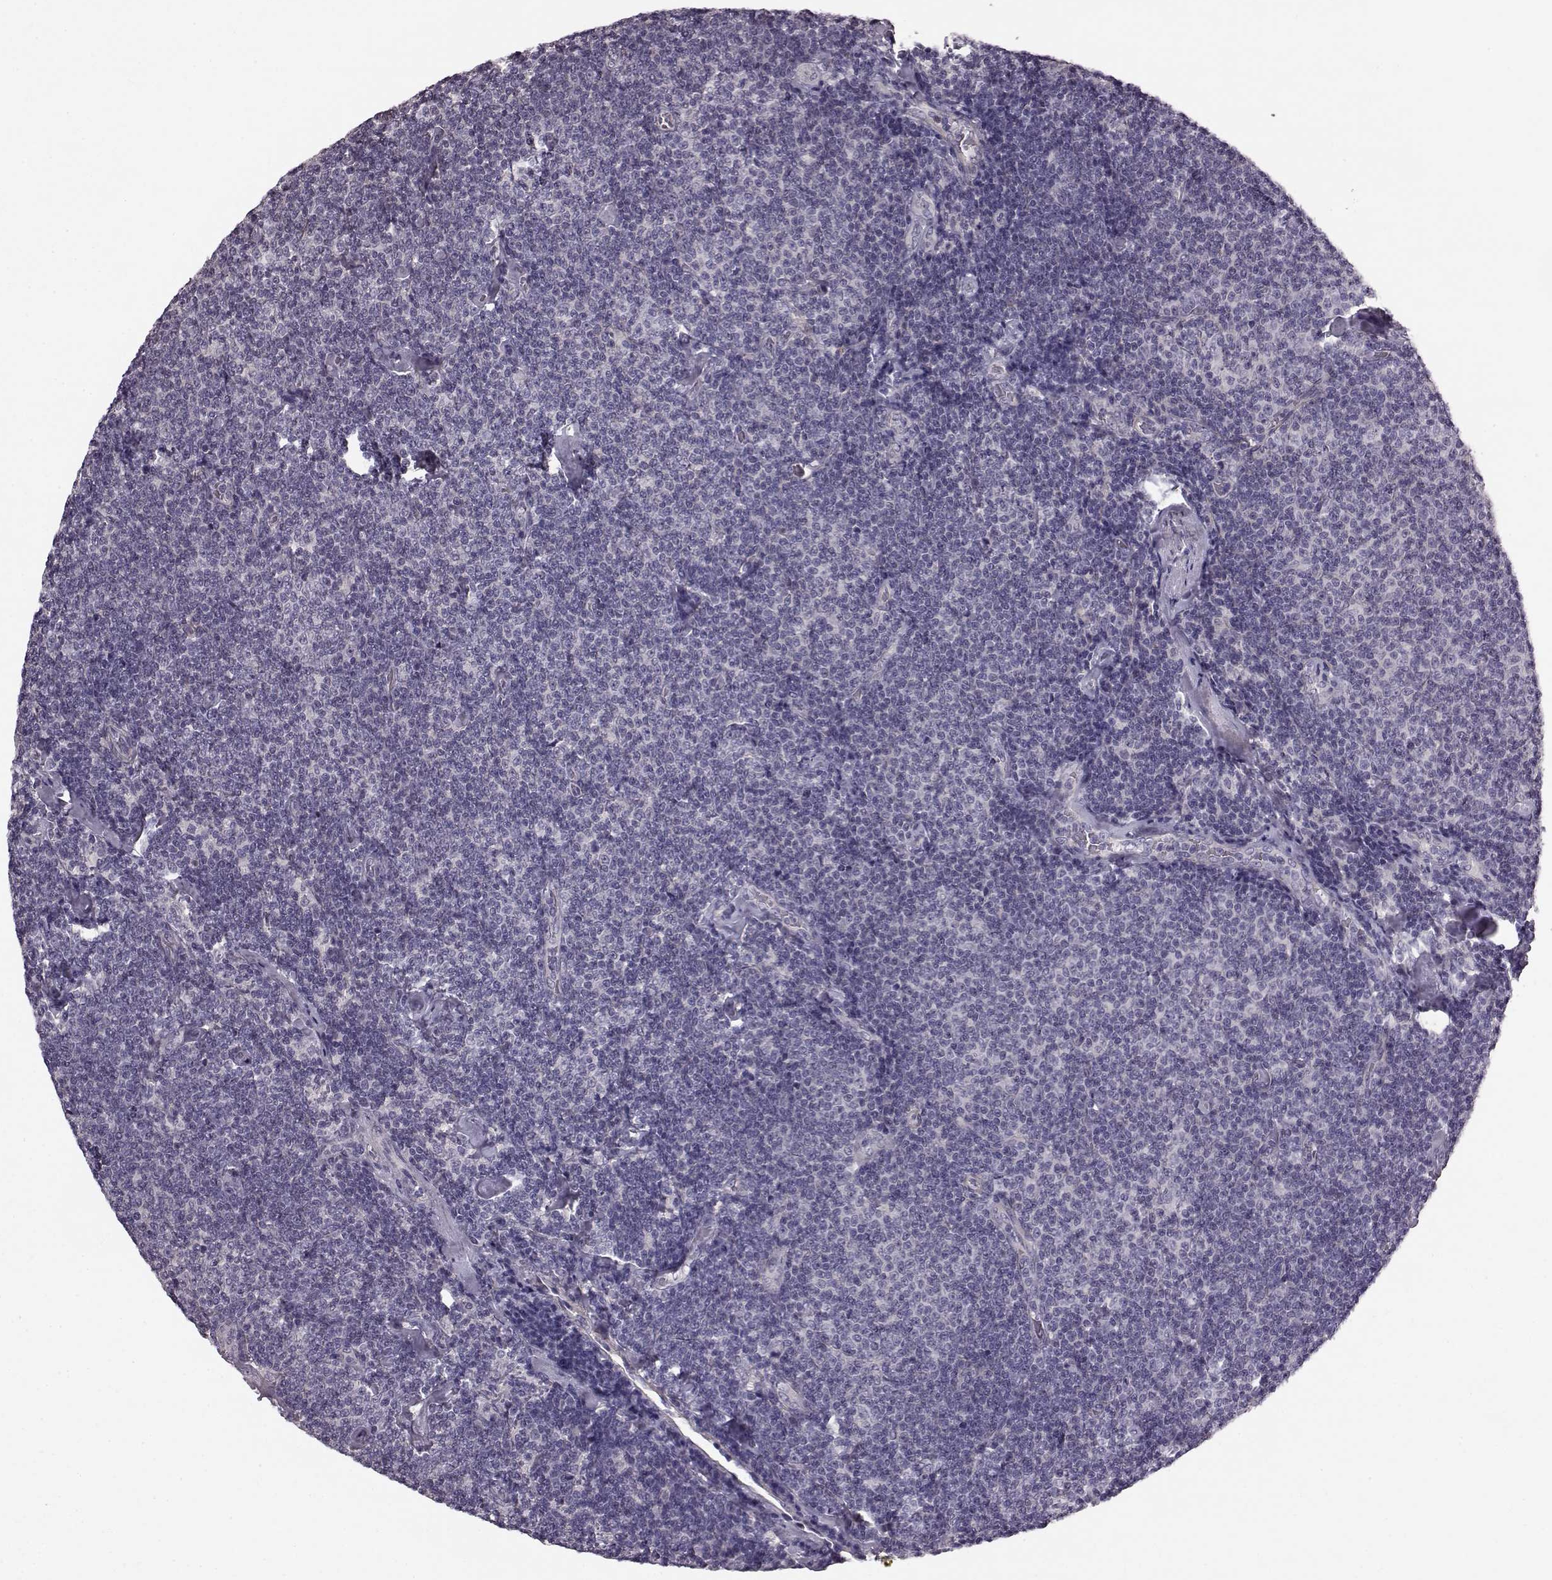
{"staining": {"intensity": "negative", "quantity": "none", "location": "none"}, "tissue": "lymphoma", "cell_type": "Tumor cells", "image_type": "cancer", "snomed": [{"axis": "morphology", "description": "Malignant lymphoma, non-Hodgkin's type, Low grade"}, {"axis": "topography", "description": "Lymph node"}], "caption": "The photomicrograph reveals no staining of tumor cells in lymphoma. (DAB (3,3'-diaminobenzidine) immunohistochemistry, high magnification).", "gene": "GRK1", "patient": {"sex": "male", "age": 81}}